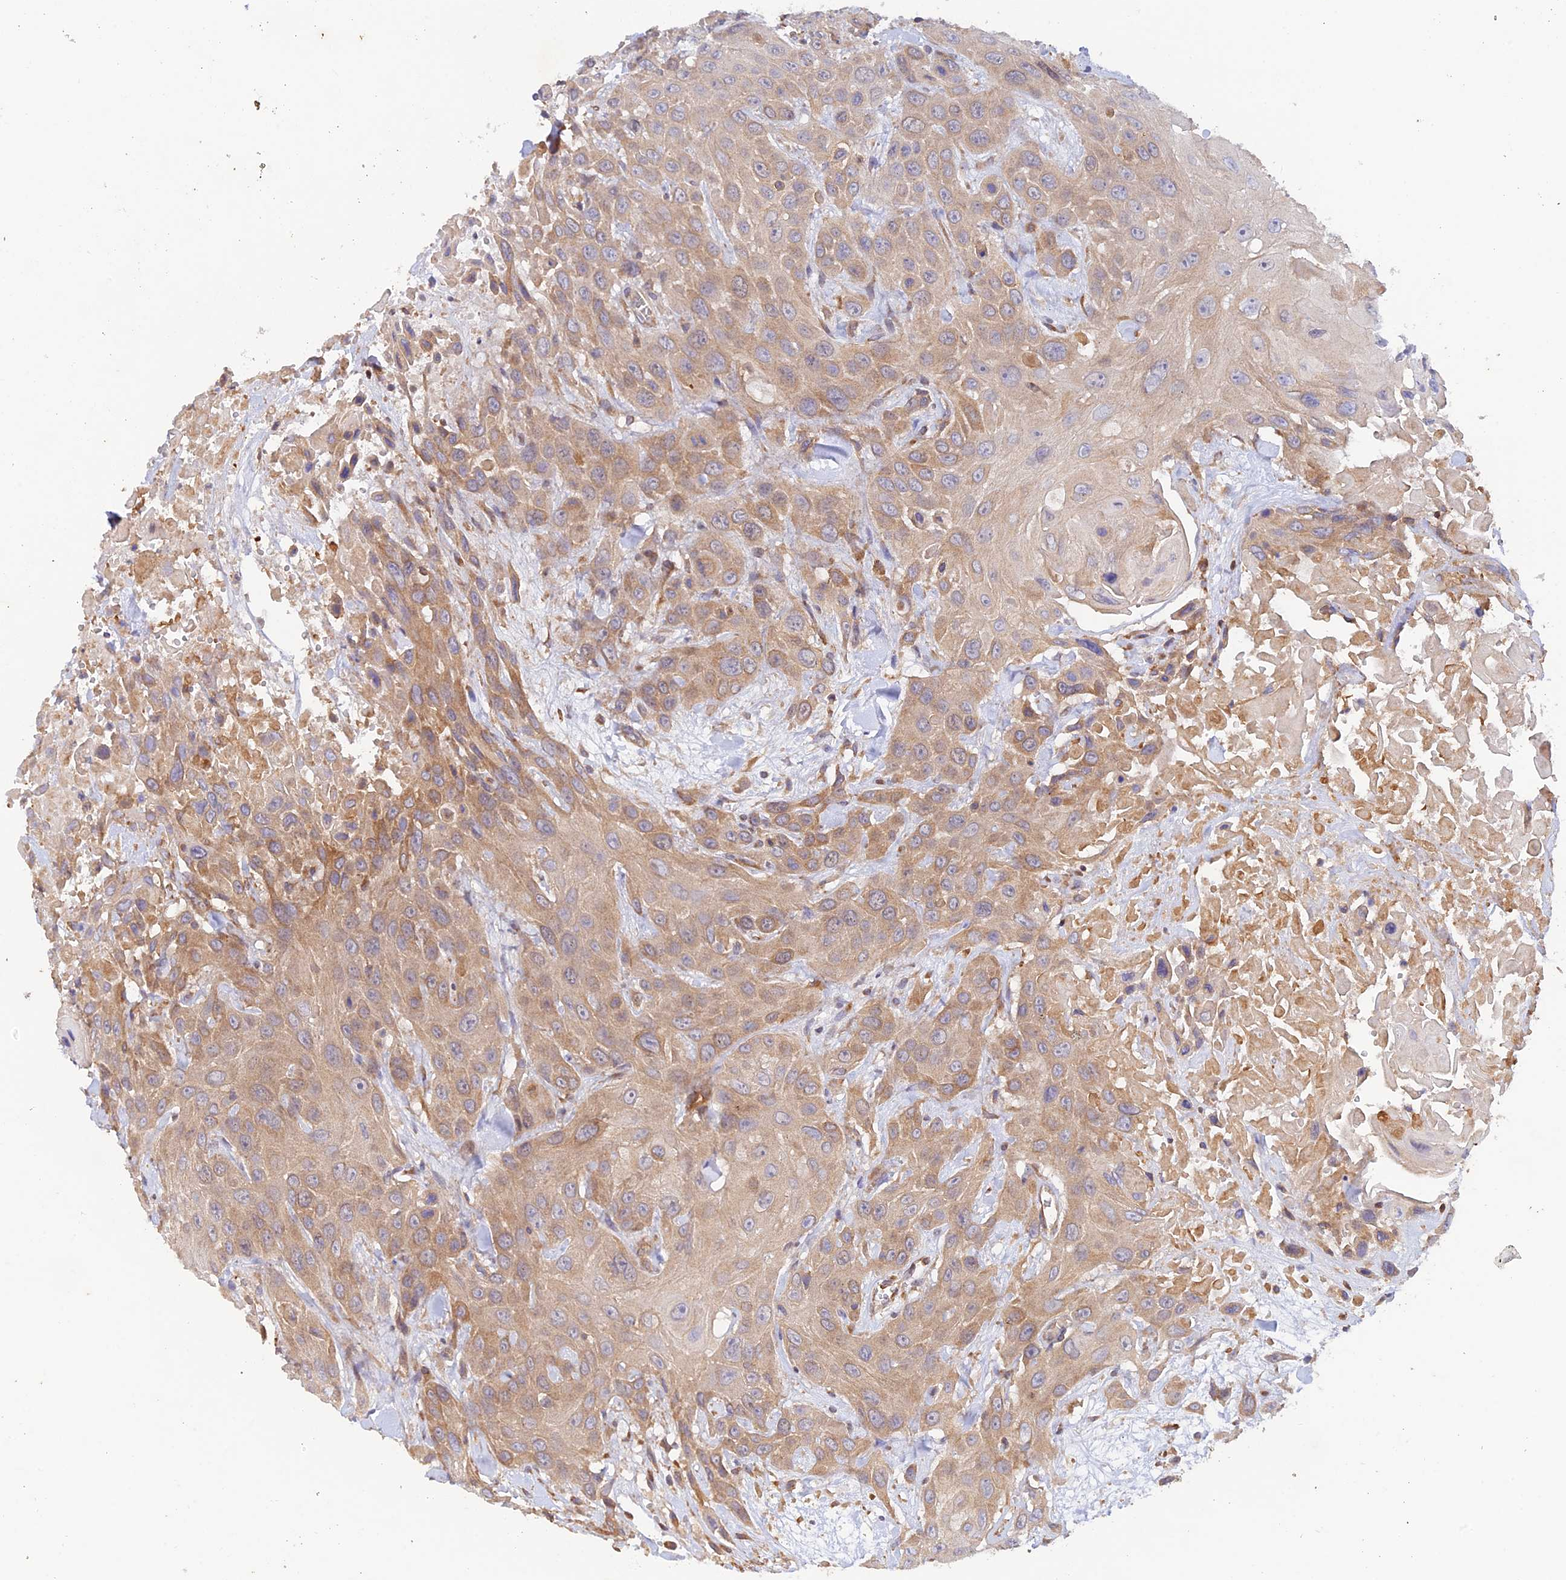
{"staining": {"intensity": "moderate", "quantity": ">75%", "location": "cytoplasmic/membranous"}, "tissue": "head and neck cancer", "cell_type": "Tumor cells", "image_type": "cancer", "snomed": [{"axis": "morphology", "description": "Squamous cell carcinoma, NOS"}, {"axis": "topography", "description": "Head-Neck"}], "caption": "Approximately >75% of tumor cells in human squamous cell carcinoma (head and neck) demonstrate moderate cytoplasmic/membranous protein positivity as visualized by brown immunohistochemical staining.", "gene": "MYO9A", "patient": {"sex": "male", "age": 81}}